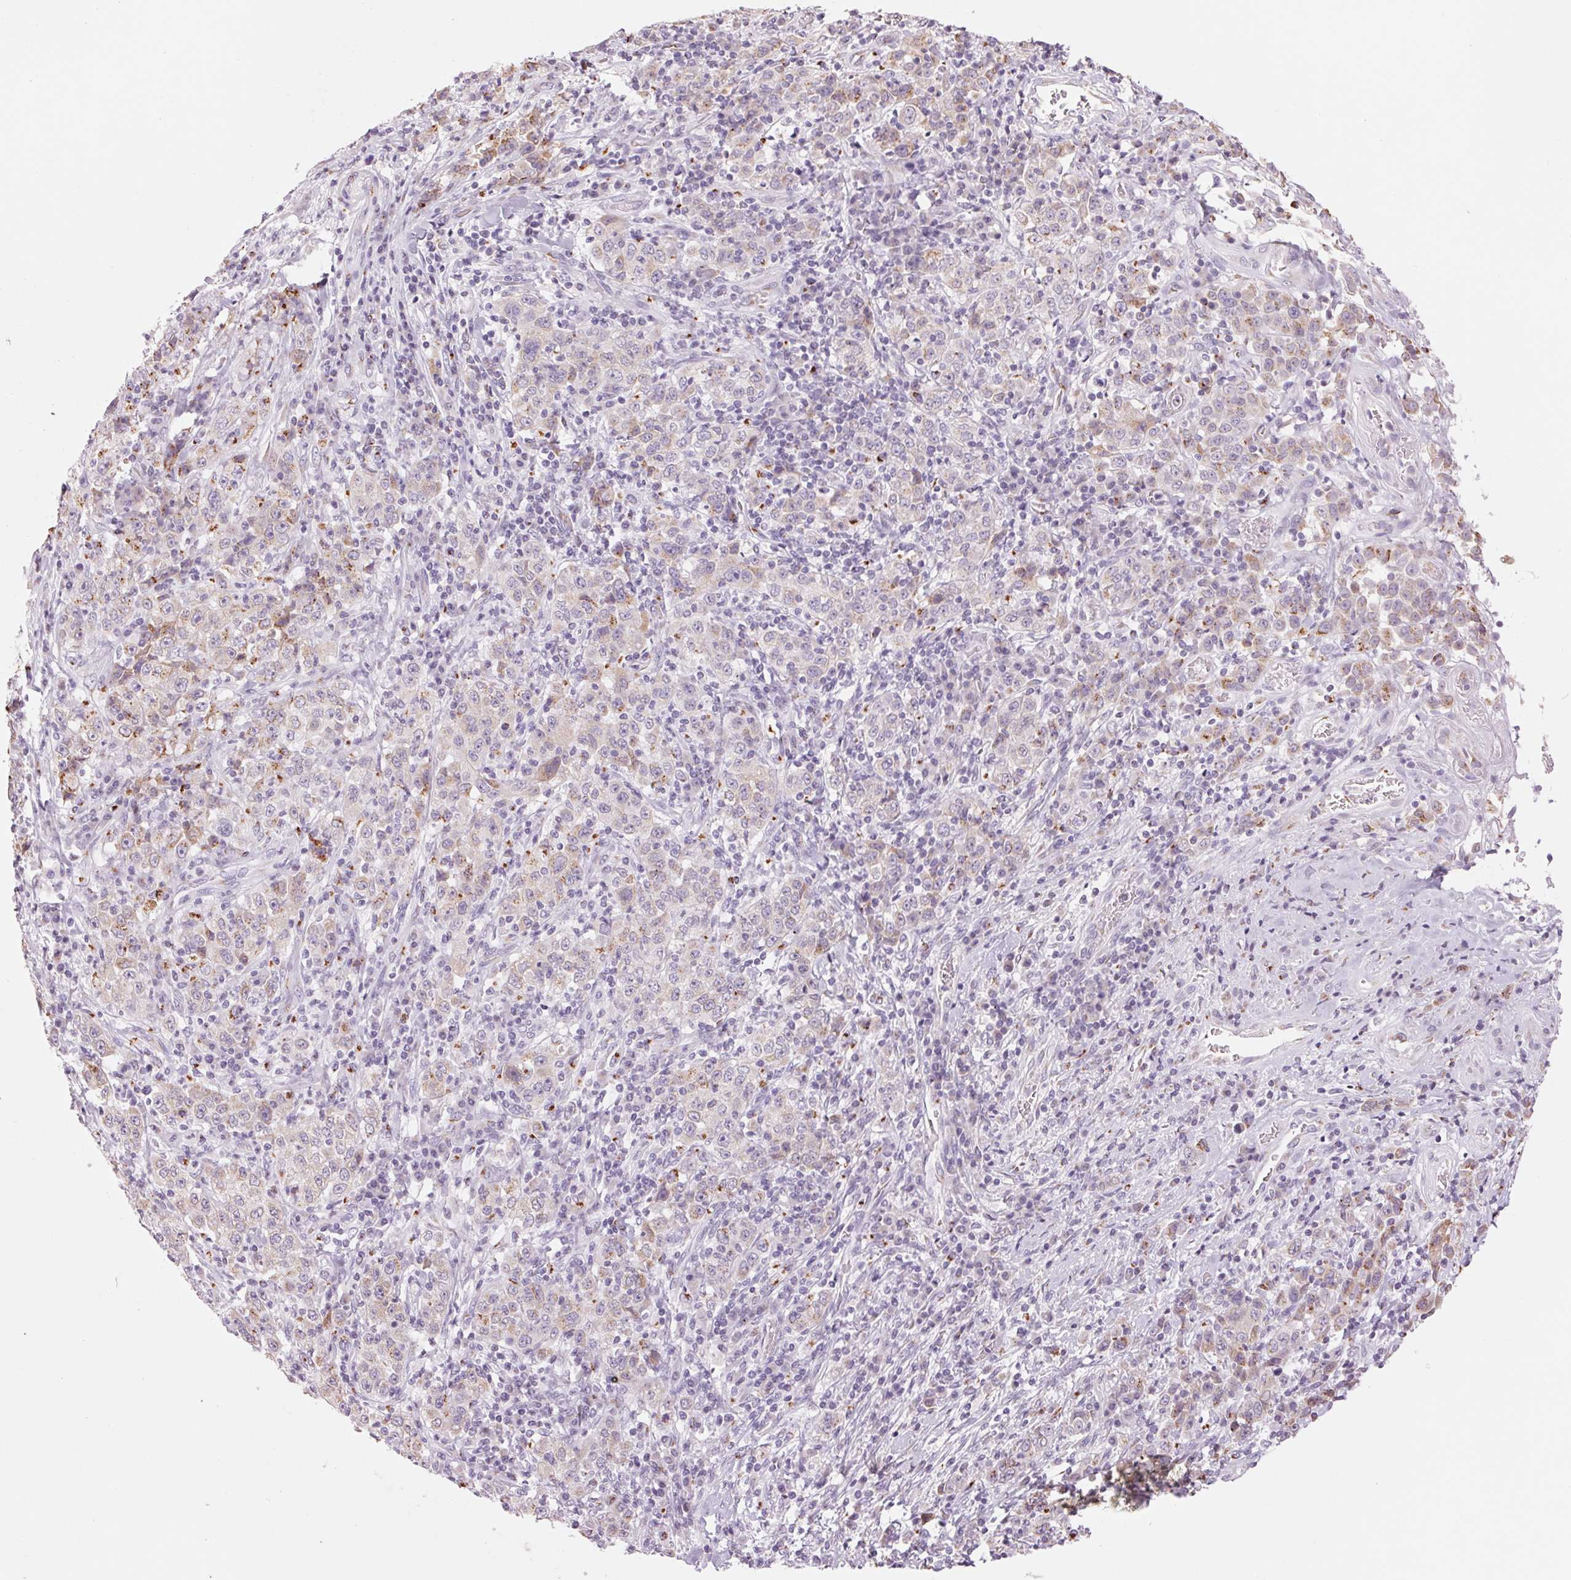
{"staining": {"intensity": "moderate", "quantity": "<25%", "location": "cytoplasmic/membranous"}, "tissue": "stomach cancer", "cell_type": "Tumor cells", "image_type": "cancer", "snomed": [{"axis": "morphology", "description": "Normal tissue, NOS"}, {"axis": "morphology", "description": "Adenocarcinoma, NOS"}, {"axis": "topography", "description": "Stomach, upper"}, {"axis": "topography", "description": "Stomach"}], "caption": "Protein expression analysis of stomach adenocarcinoma demonstrates moderate cytoplasmic/membranous staining in about <25% of tumor cells. The staining was performed using DAB (3,3'-diaminobenzidine), with brown indicating positive protein expression. Nuclei are stained blue with hematoxylin.", "gene": "GALNT7", "patient": {"sex": "male", "age": 59}}